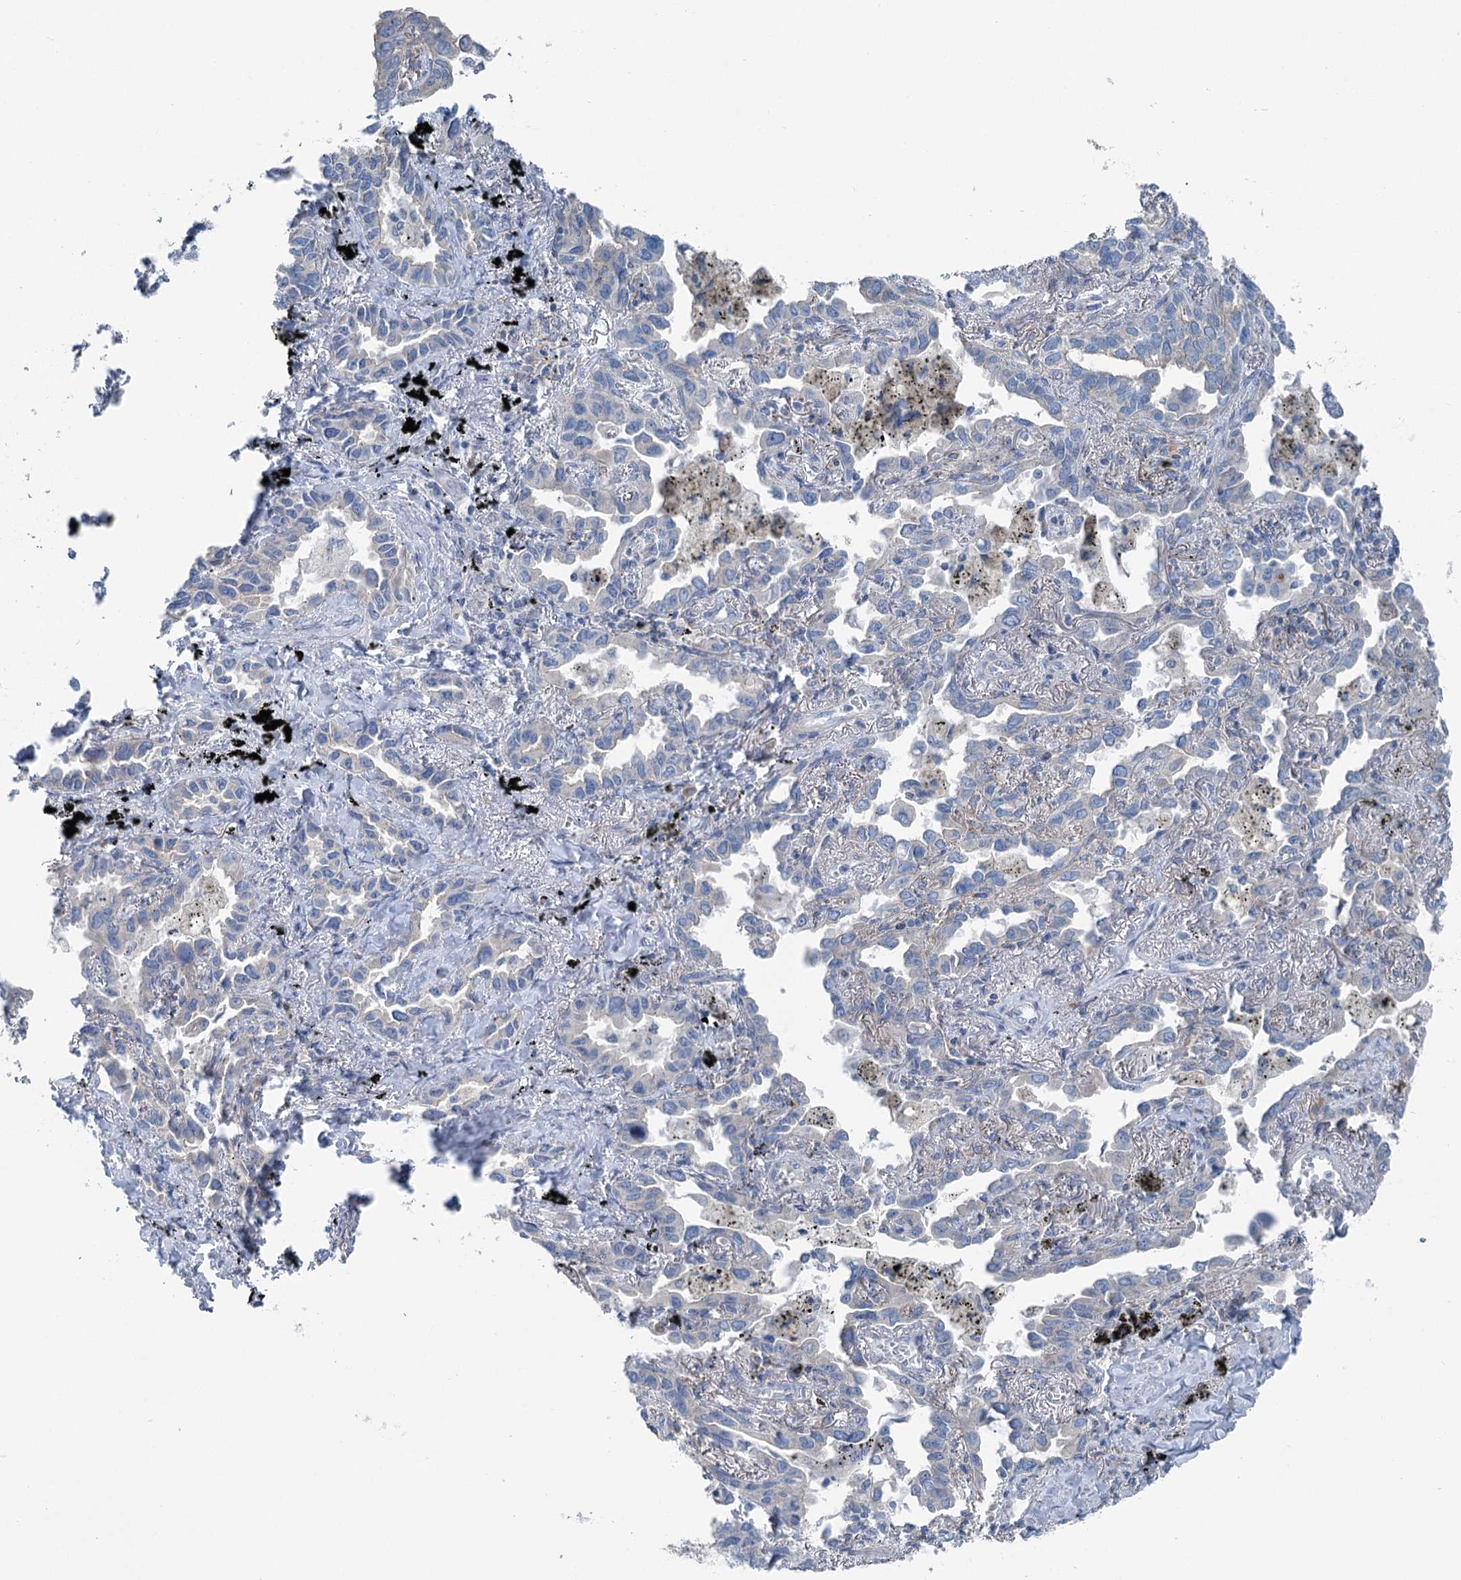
{"staining": {"intensity": "negative", "quantity": "none", "location": "none"}, "tissue": "lung cancer", "cell_type": "Tumor cells", "image_type": "cancer", "snomed": [{"axis": "morphology", "description": "Adenocarcinoma, NOS"}, {"axis": "topography", "description": "Lung"}], "caption": "IHC of human lung cancer exhibits no staining in tumor cells.", "gene": "MARK2", "patient": {"sex": "male", "age": 67}}